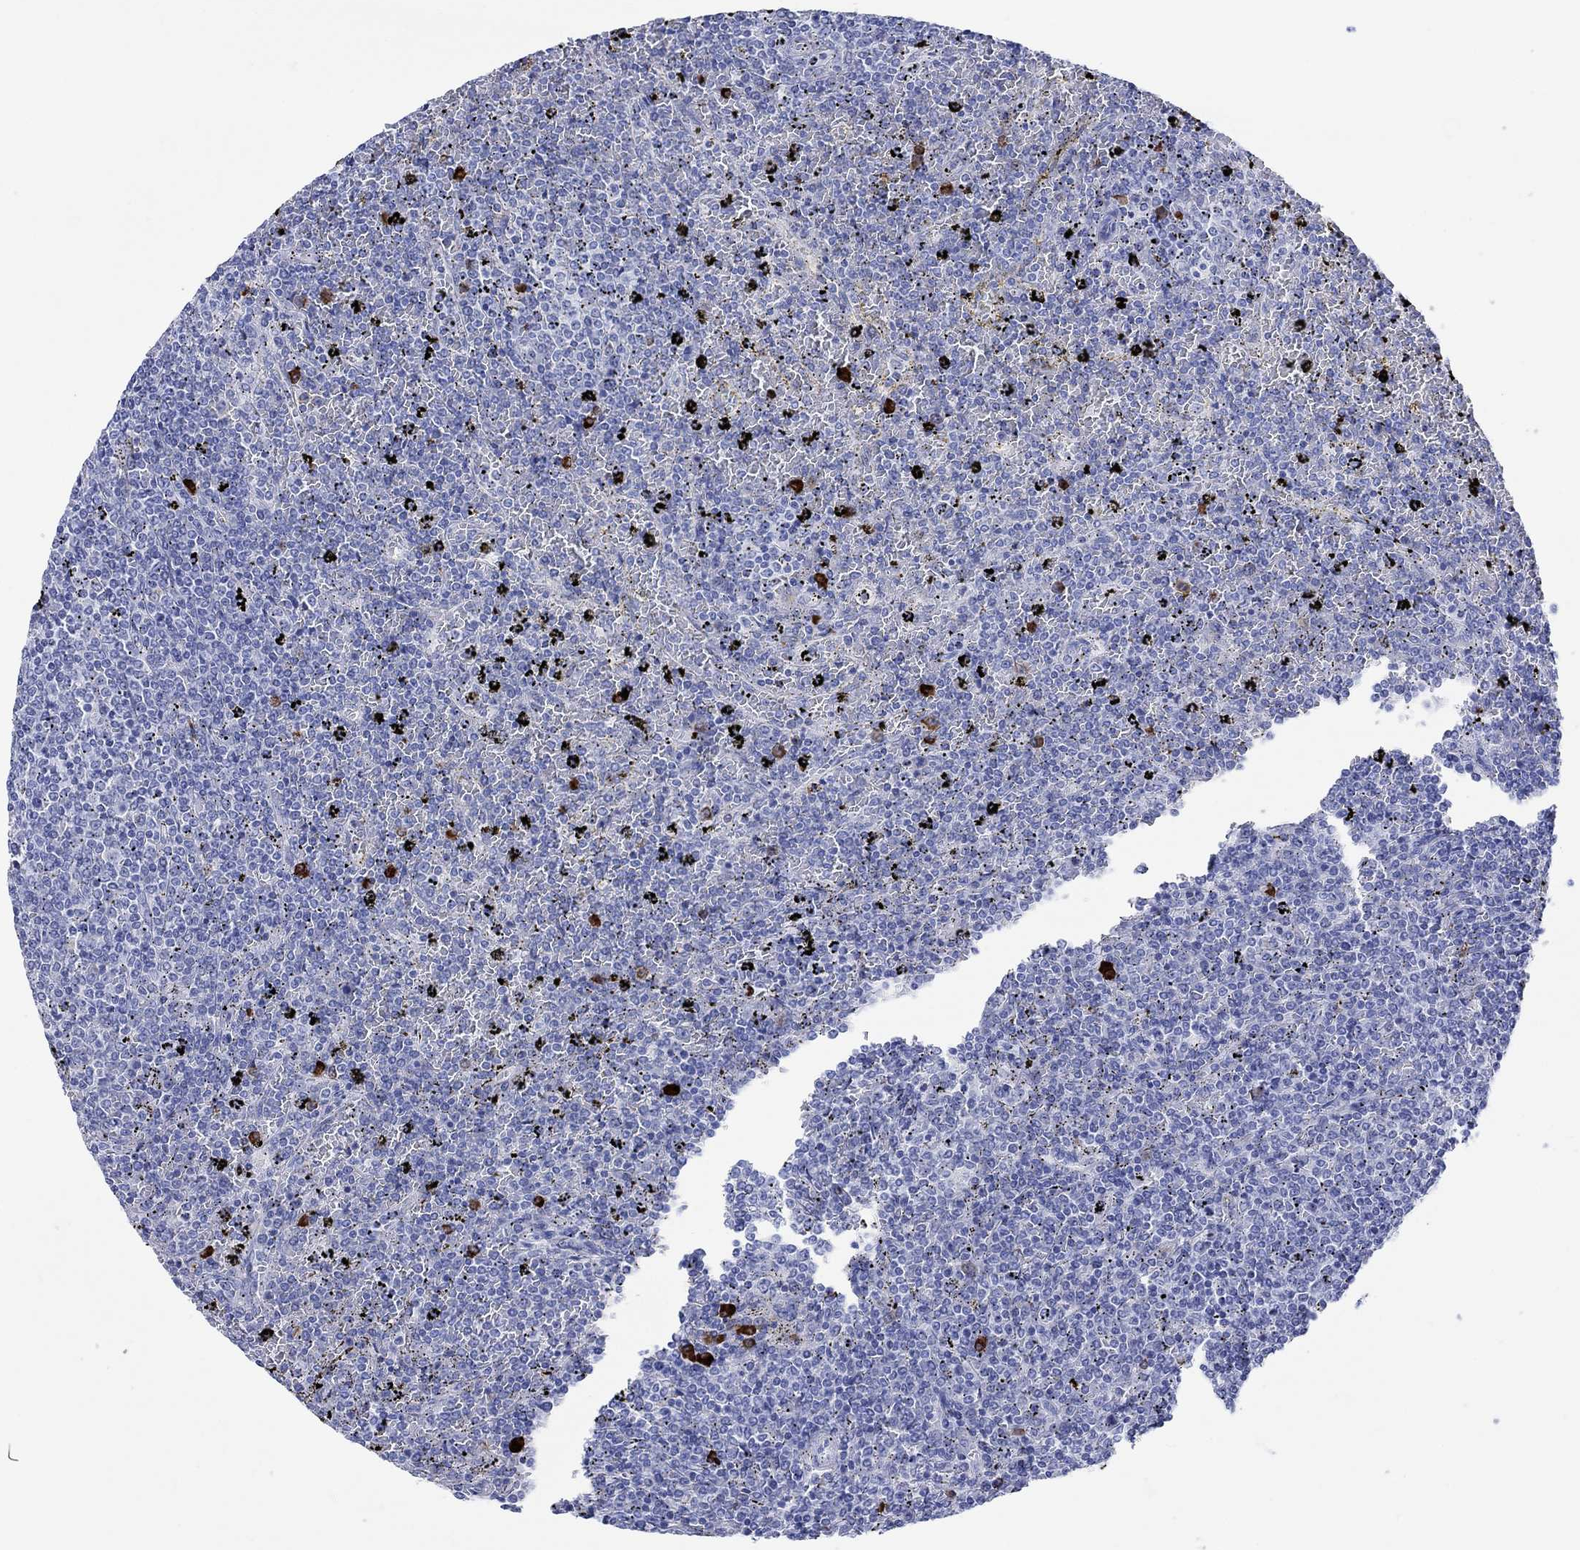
{"staining": {"intensity": "negative", "quantity": "none", "location": "none"}, "tissue": "lymphoma", "cell_type": "Tumor cells", "image_type": "cancer", "snomed": [{"axis": "morphology", "description": "Malignant lymphoma, non-Hodgkin's type, Low grade"}, {"axis": "topography", "description": "Spleen"}], "caption": "Lymphoma was stained to show a protein in brown. There is no significant expression in tumor cells.", "gene": "P2RY6", "patient": {"sex": "female", "age": 77}}